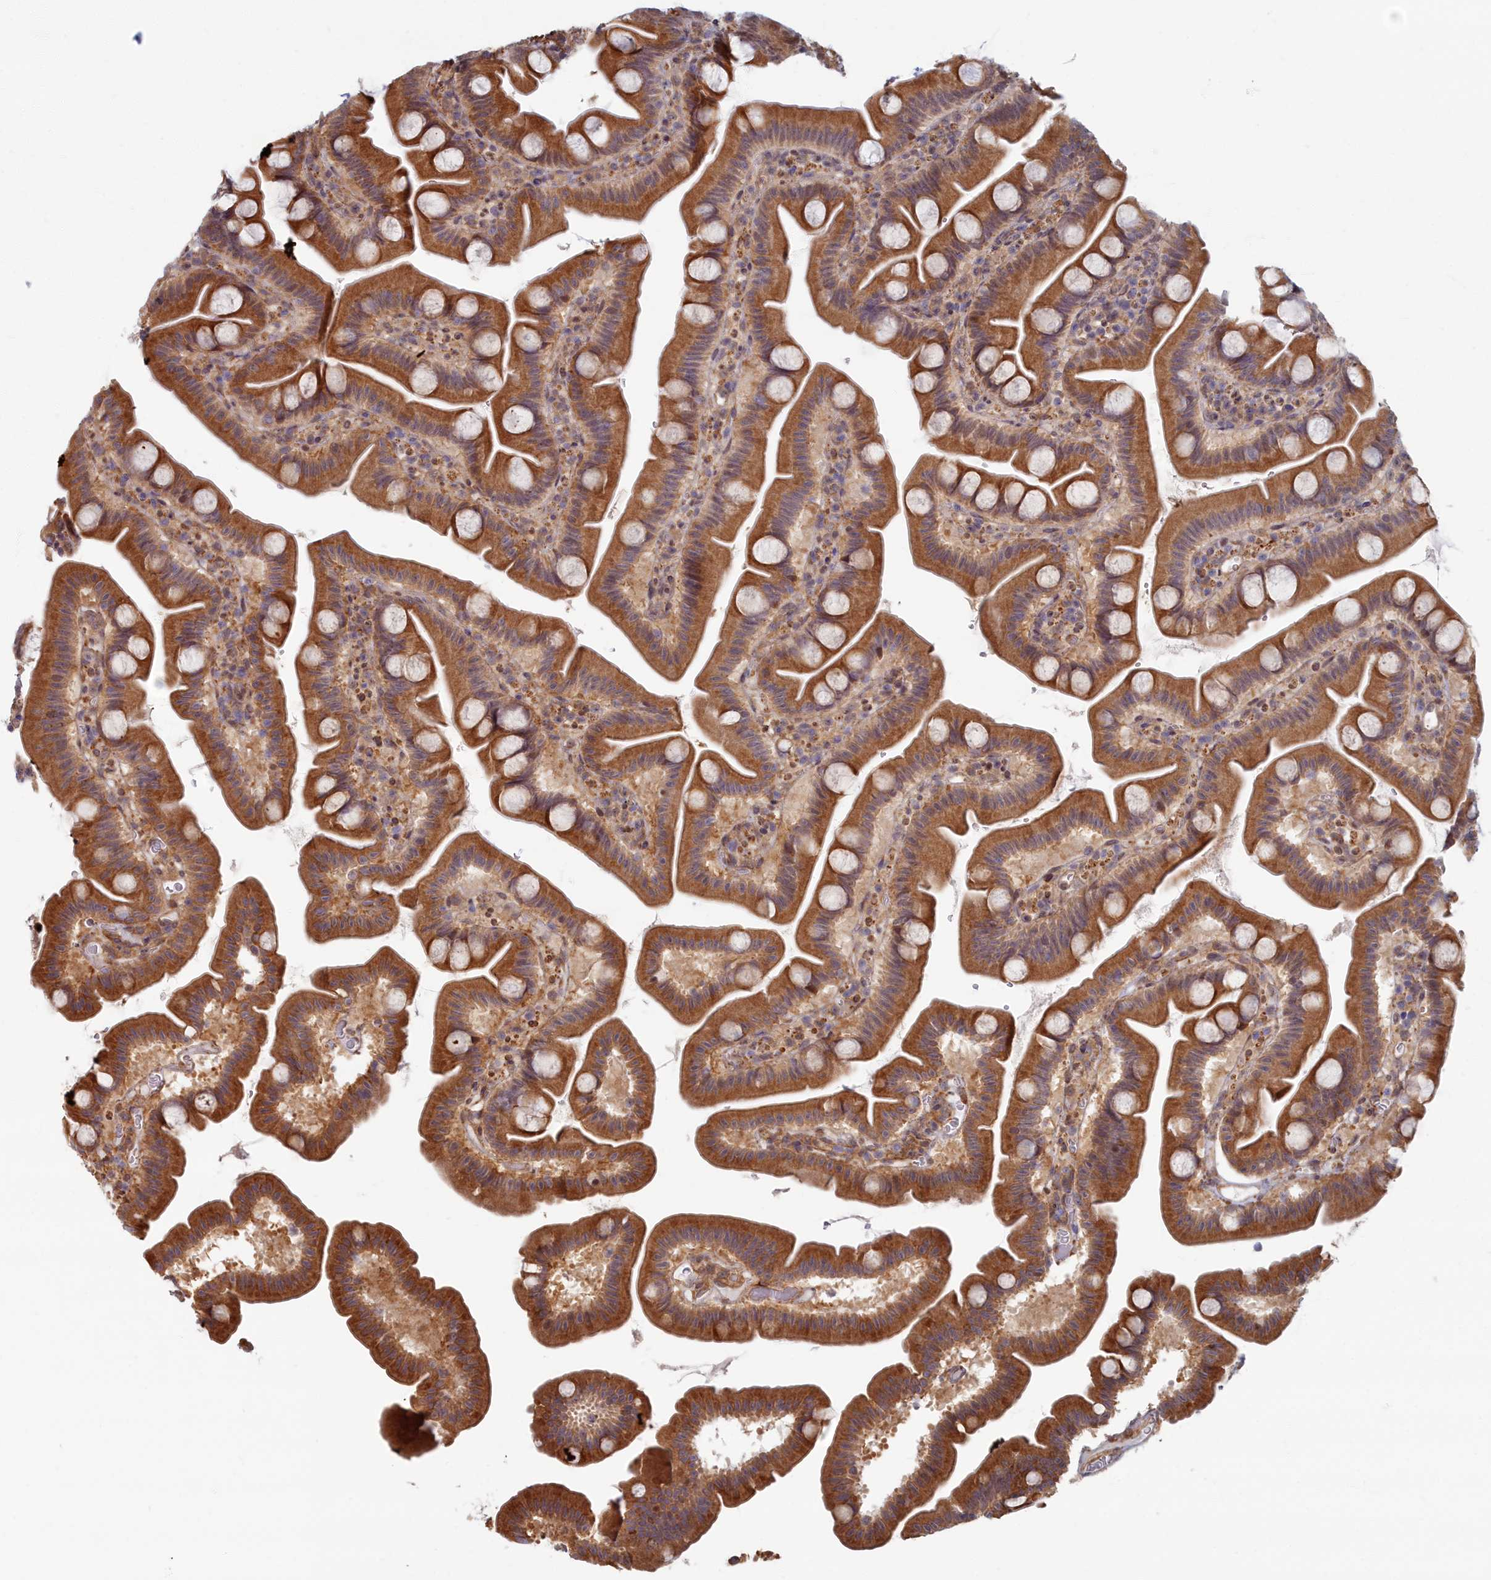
{"staining": {"intensity": "moderate", "quantity": ">75%", "location": "cytoplasmic/membranous"}, "tissue": "small intestine", "cell_type": "Glandular cells", "image_type": "normal", "snomed": [{"axis": "morphology", "description": "Normal tissue, NOS"}, {"axis": "topography", "description": "Small intestine"}], "caption": "This micrograph reveals benign small intestine stained with immunohistochemistry (IHC) to label a protein in brown. The cytoplasmic/membranous of glandular cells show moderate positivity for the protein. Nuclei are counter-stained blue.", "gene": "MAK16", "patient": {"sex": "female", "age": 68}}